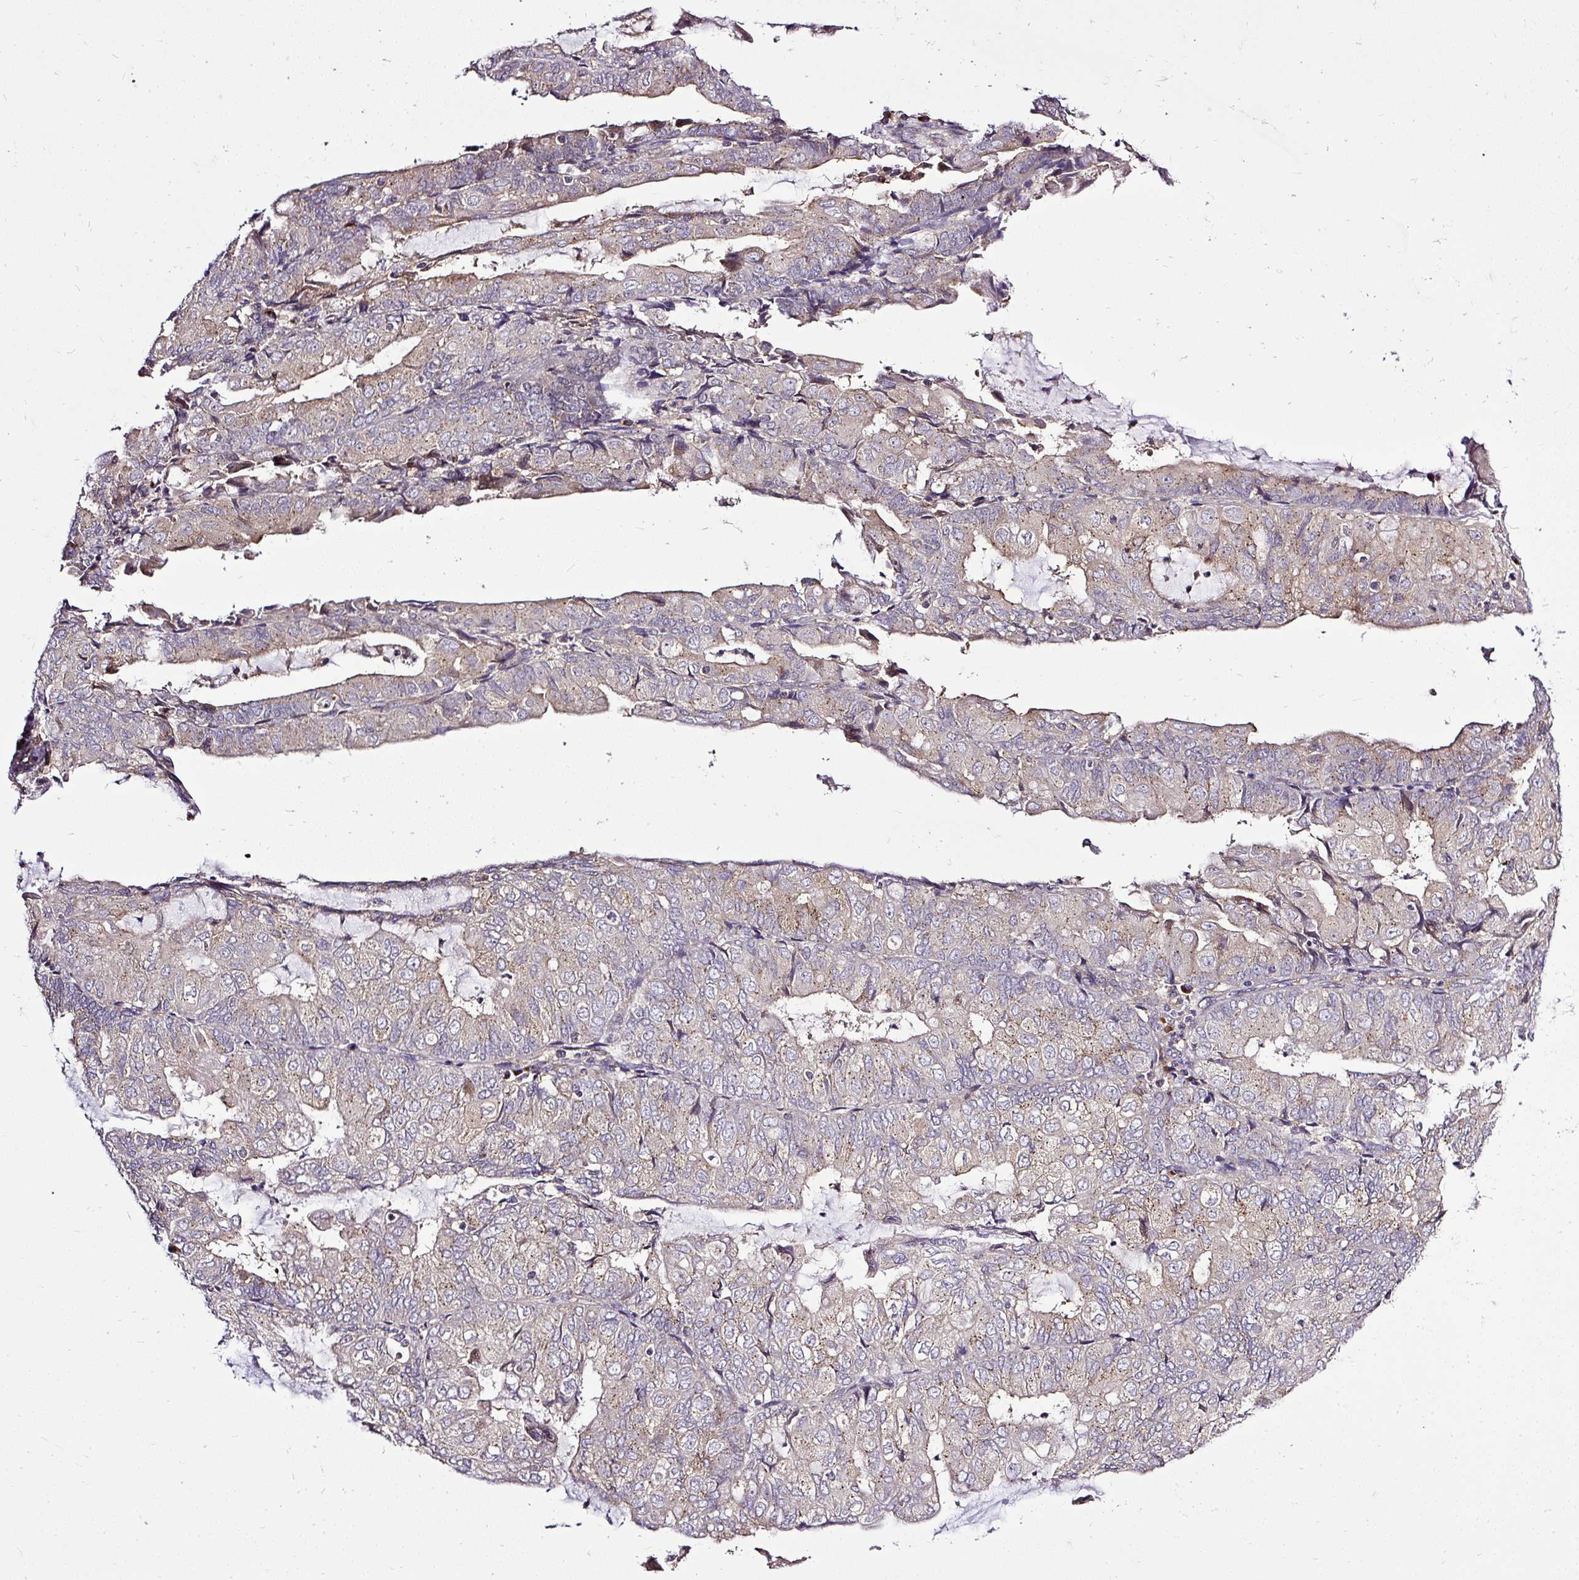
{"staining": {"intensity": "moderate", "quantity": "<25%", "location": "cytoplasmic/membranous"}, "tissue": "endometrial cancer", "cell_type": "Tumor cells", "image_type": "cancer", "snomed": [{"axis": "morphology", "description": "Adenocarcinoma, NOS"}, {"axis": "topography", "description": "Endometrium"}], "caption": "Human endometrial cancer (adenocarcinoma) stained with a brown dye demonstrates moderate cytoplasmic/membranous positive staining in about <25% of tumor cells.", "gene": "SMC4", "patient": {"sex": "female", "age": 81}}